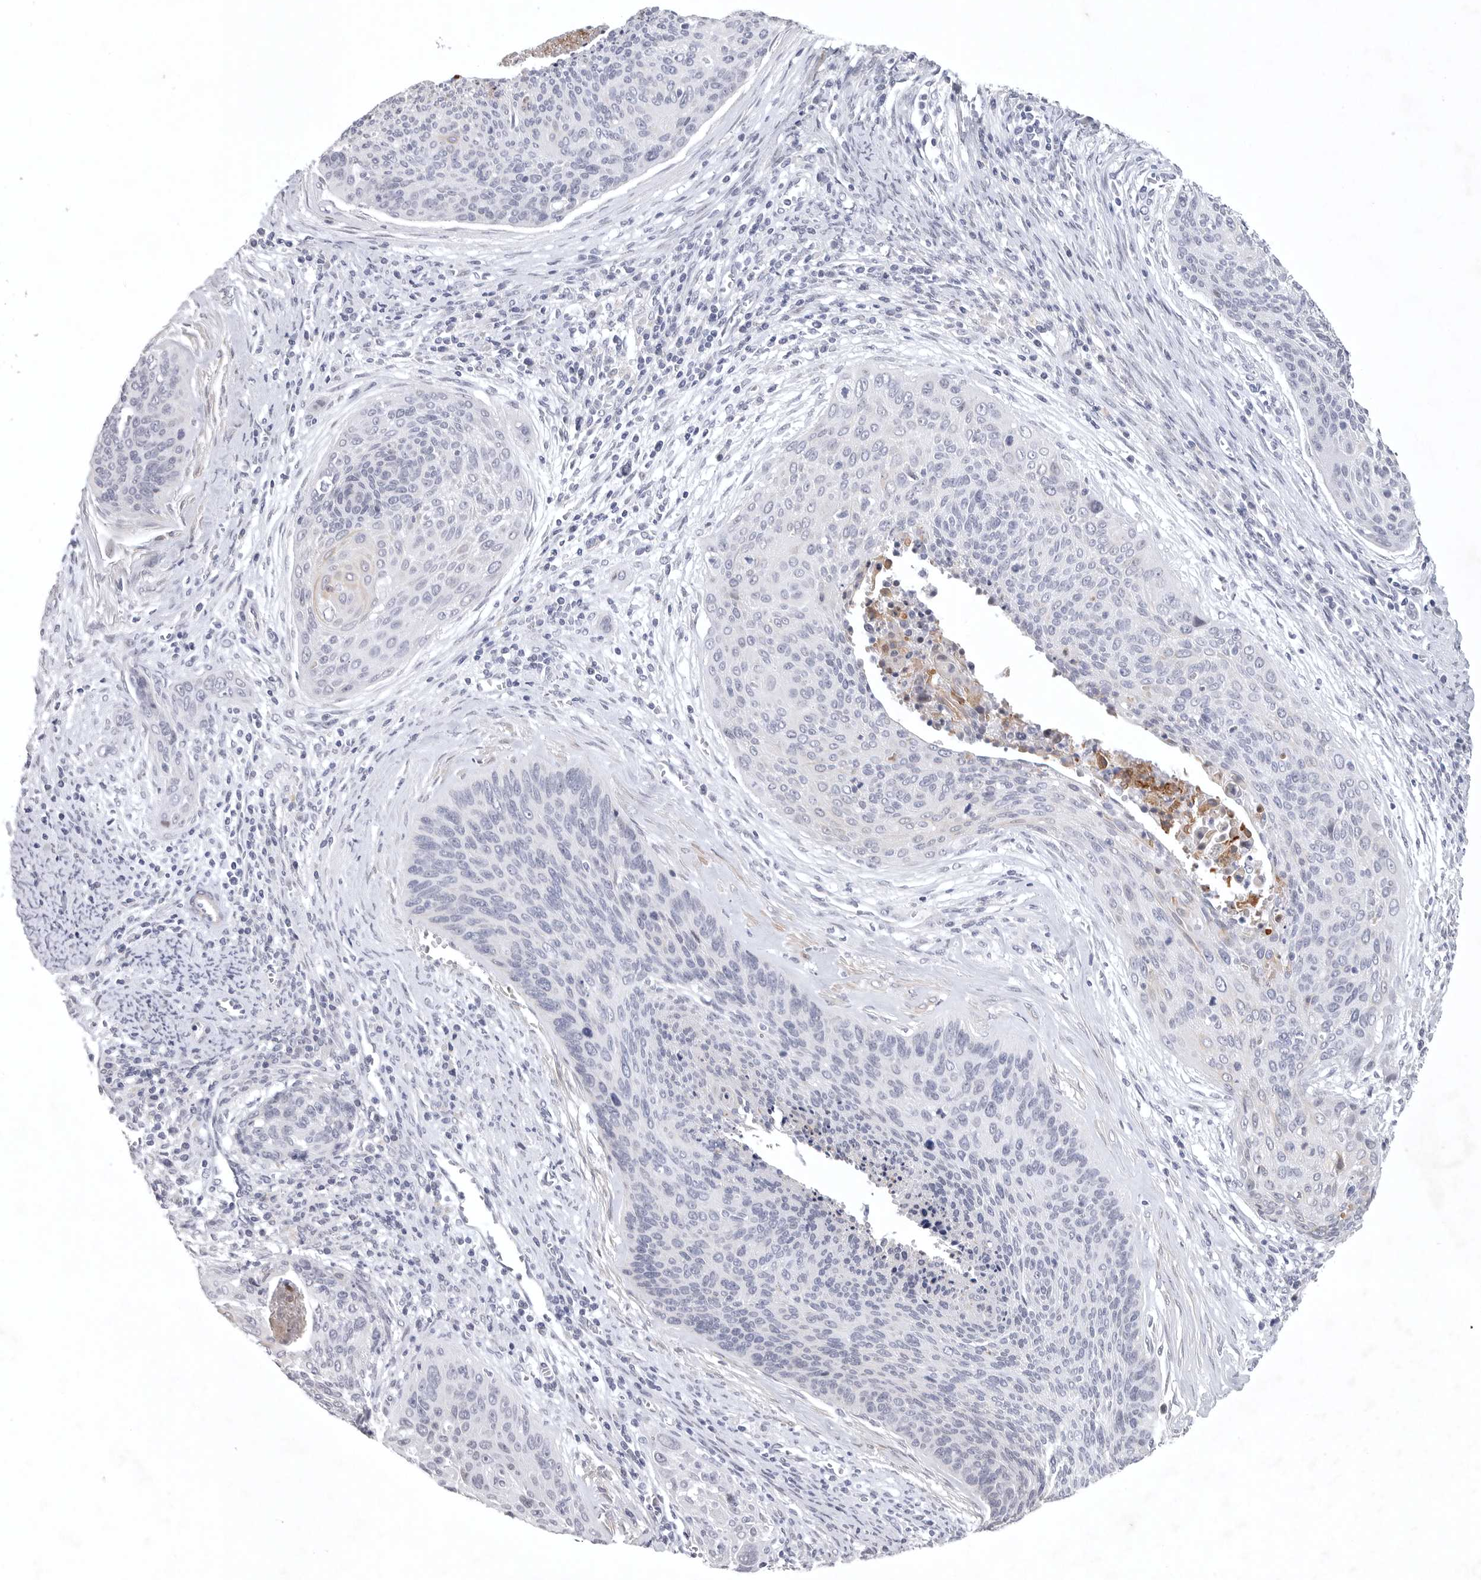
{"staining": {"intensity": "weak", "quantity": "<25%", "location": "cytoplasmic/membranous"}, "tissue": "cervical cancer", "cell_type": "Tumor cells", "image_type": "cancer", "snomed": [{"axis": "morphology", "description": "Squamous cell carcinoma, NOS"}, {"axis": "topography", "description": "Cervix"}], "caption": "Cervical cancer (squamous cell carcinoma) was stained to show a protein in brown. There is no significant expression in tumor cells.", "gene": "TNR", "patient": {"sex": "female", "age": 55}}